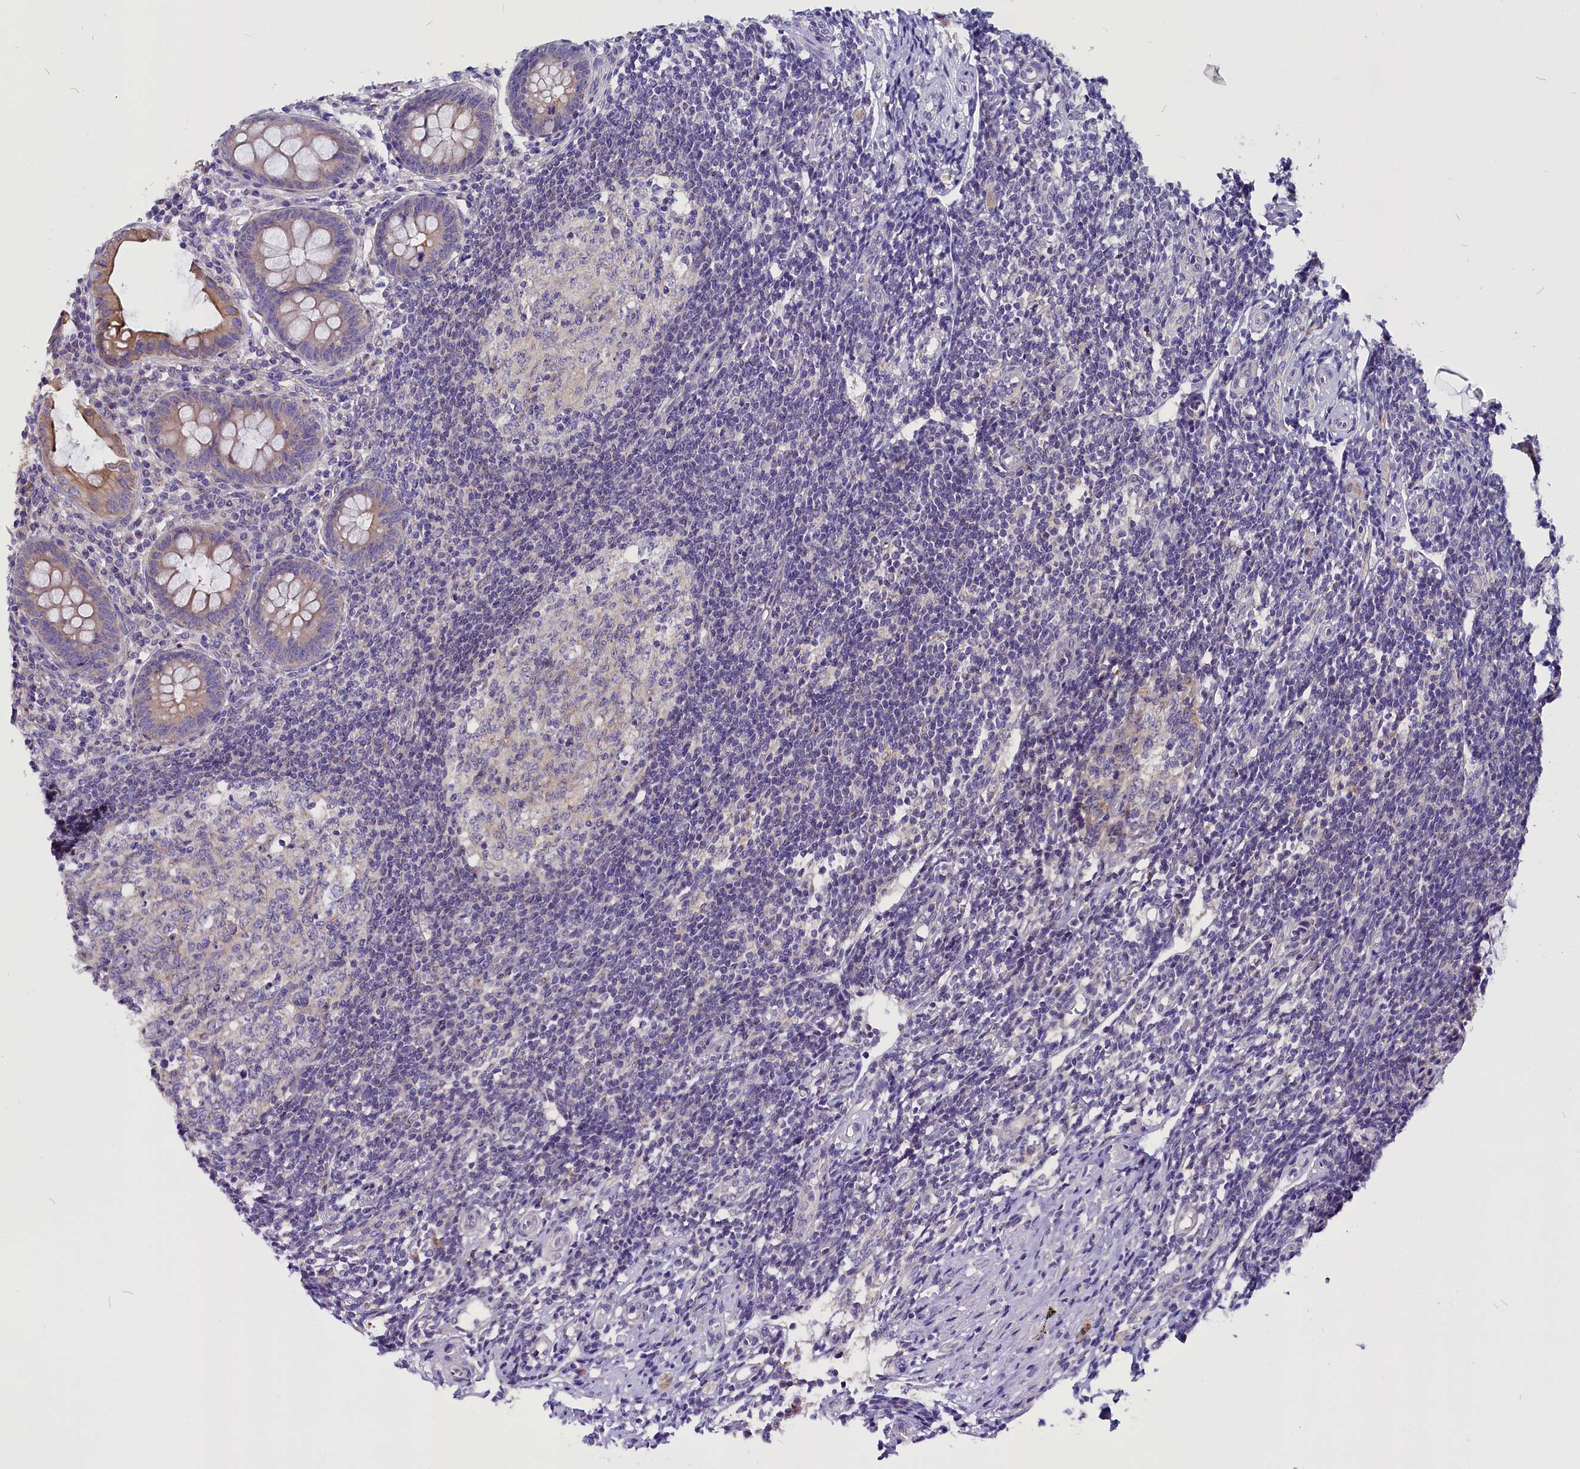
{"staining": {"intensity": "weak", "quantity": "25%-75%", "location": "cytoplasmic/membranous"}, "tissue": "appendix", "cell_type": "Glandular cells", "image_type": "normal", "snomed": [{"axis": "morphology", "description": "Normal tissue, NOS"}, {"axis": "topography", "description": "Appendix"}], "caption": "Human appendix stained with a brown dye exhibits weak cytoplasmic/membranous positive expression in approximately 25%-75% of glandular cells.", "gene": "CEP170", "patient": {"sex": "female", "age": 33}}